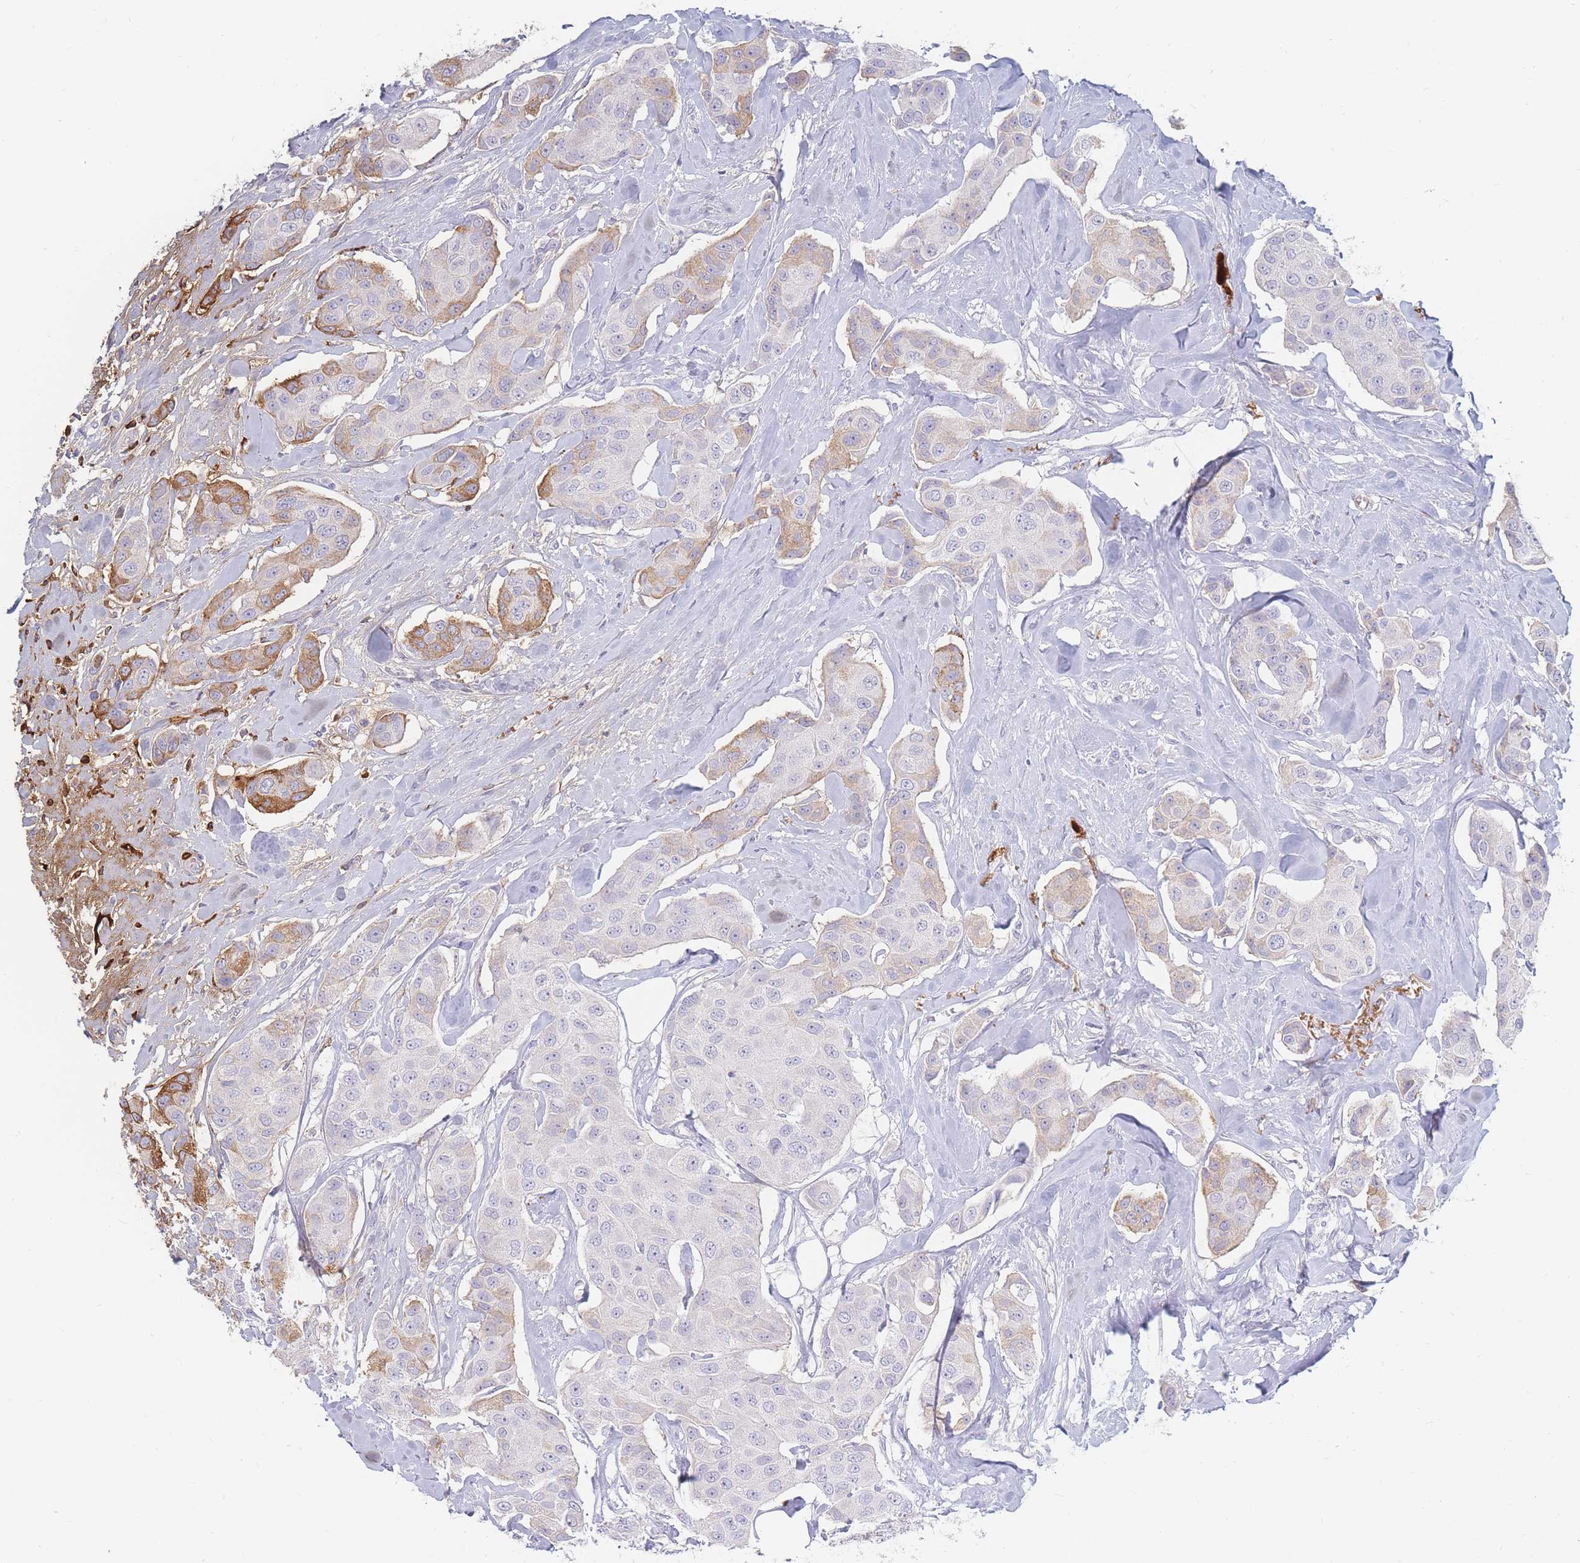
{"staining": {"intensity": "moderate", "quantity": "<25%", "location": "cytoplasmic/membranous"}, "tissue": "breast cancer", "cell_type": "Tumor cells", "image_type": "cancer", "snomed": [{"axis": "morphology", "description": "Duct carcinoma"}, {"axis": "topography", "description": "Breast"}, {"axis": "topography", "description": "Lymph node"}], "caption": "A brown stain labels moderate cytoplasmic/membranous staining of a protein in breast cancer tumor cells. The staining was performed using DAB (3,3'-diaminobenzidine) to visualize the protein expression in brown, while the nuclei were stained in blue with hematoxylin (Magnification: 20x).", "gene": "PRG4", "patient": {"sex": "female", "age": 80}}